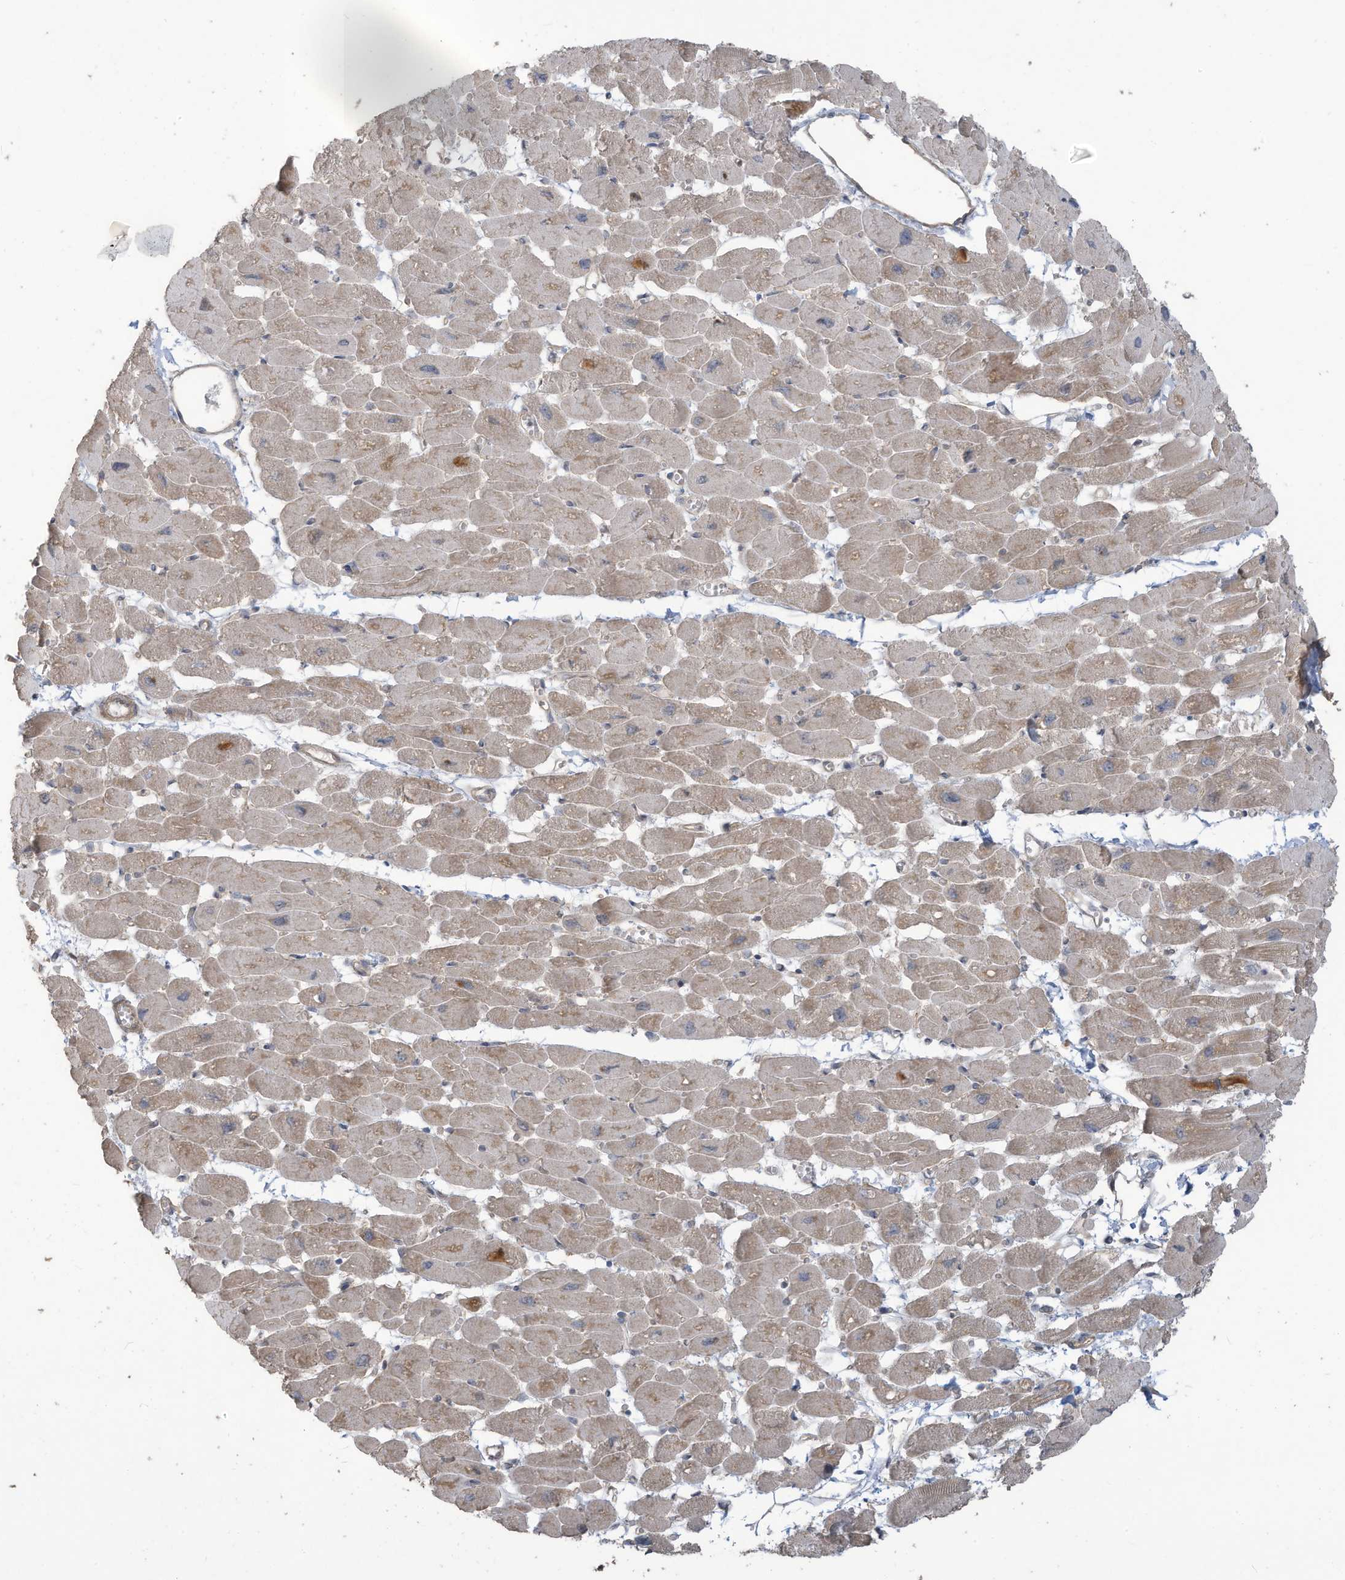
{"staining": {"intensity": "weak", "quantity": "25%-75%", "location": "cytoplasmic/membranous"}, "tissue": "heart muscle", "cell_type": "Cardiomyocytes", "image_type": "normal", "snomed": [{"axis": "morphology", "description": "Normal tissue, NOS"}, {"axis": "topography", "description": "Heart"}], "caption": "This image displays IHC staining of normal heart muscle, with low weak cytoplasmic/membranous staining in about 25%-75% of cardiomyocytes.", "gene": "MAGIX", "patient": {"sex": "female", "age": 54}}